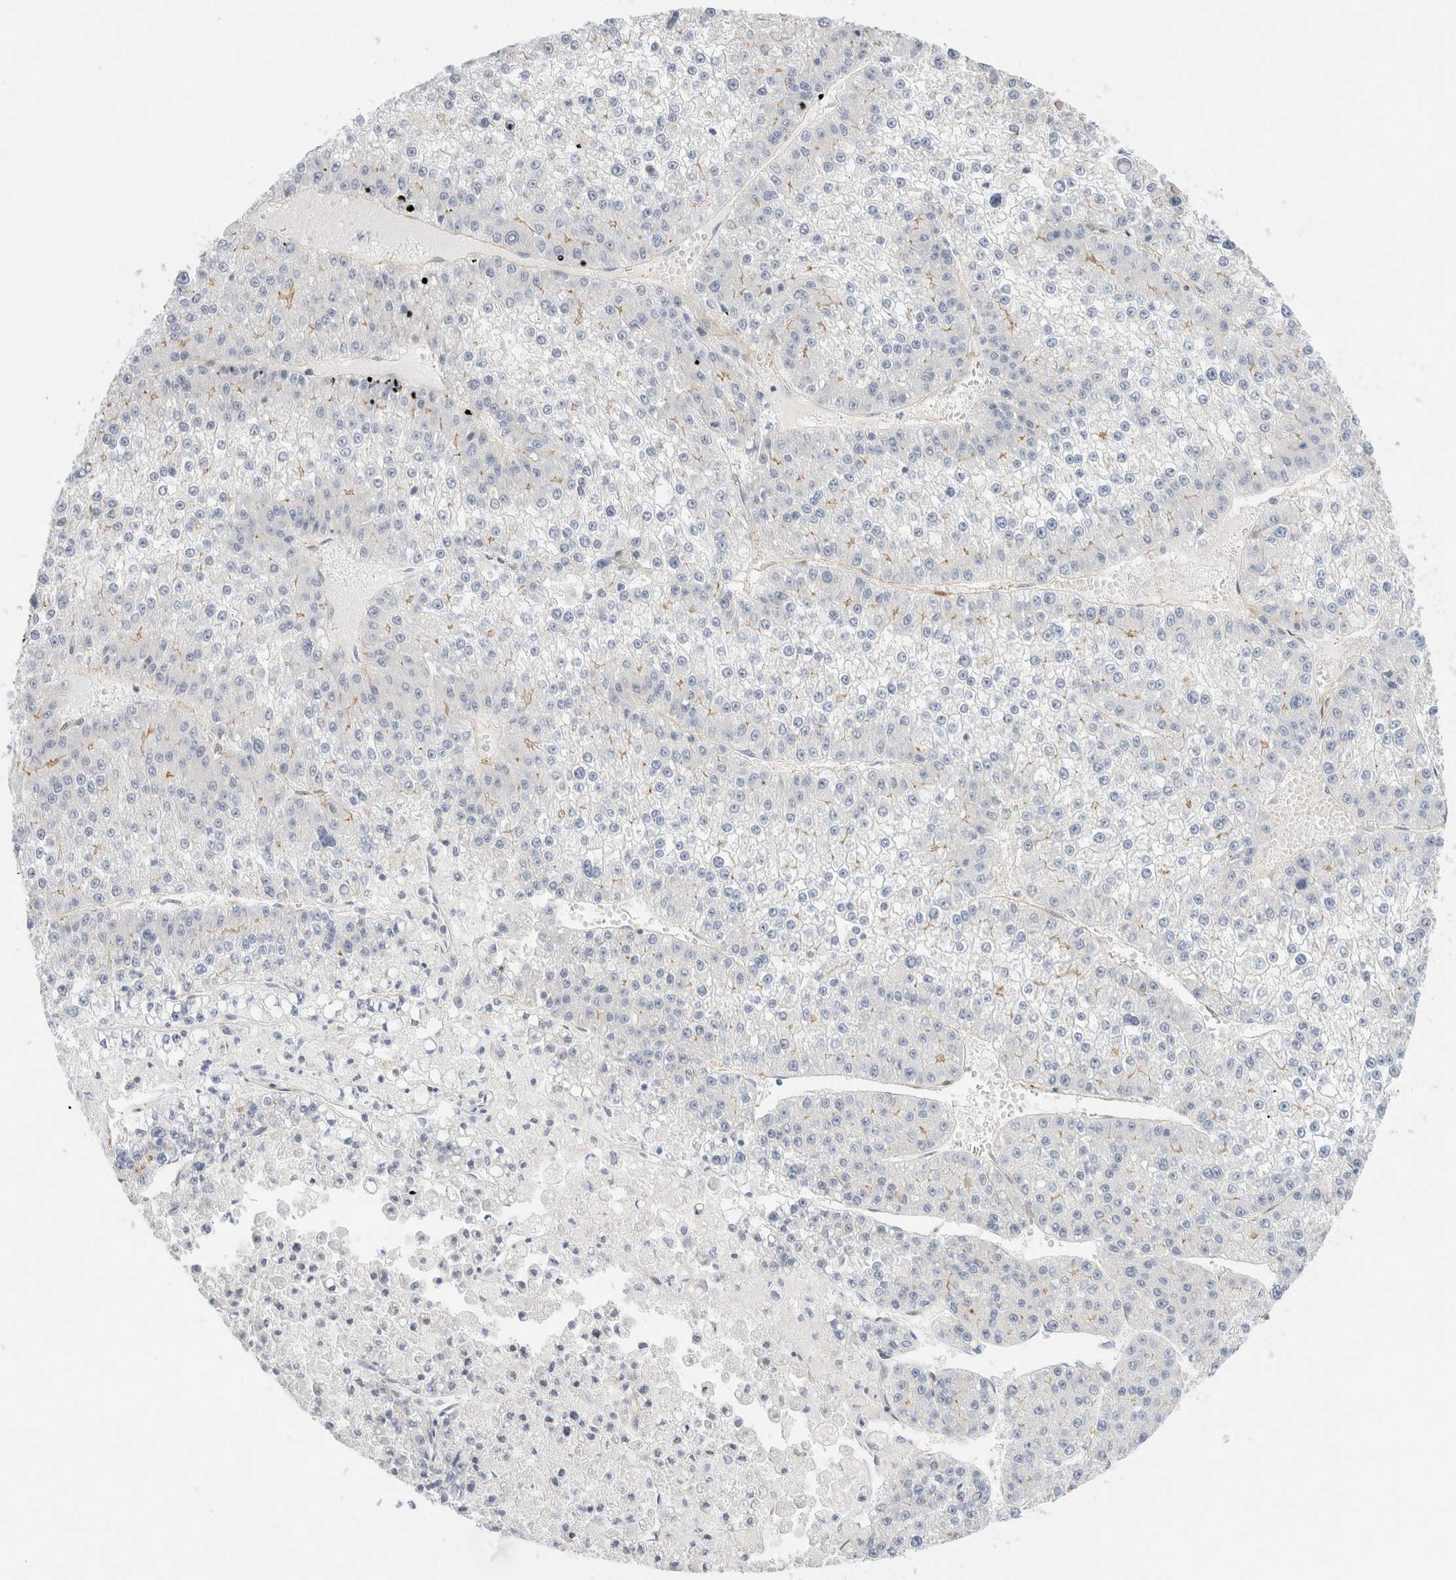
{"staining": {"intensity": "weak", "quantity": "<25%", "location": "cytoplasmic/membranous"}, "tissue": "liver cancer", "cell_type": "Tumor cells", "image_type": "cancer", "snomed": [{"axis": "morphology", "description": "Carcinoma, Hepatocellular, NOS"}, {"axis": "topography", "description": "Liver"}], "caption": "The photomicrograph demonstrates no staining of tumor cells in liver hepatocellular carcinoma. Brightfield microscopy of IHC stained with DAB (3,3'-diaminobenzidine) (brown) and hematoxylin (blue), captured at high magnification.", "gene": "LMCD1", "patient": {"sex": "female", "age": 73}}